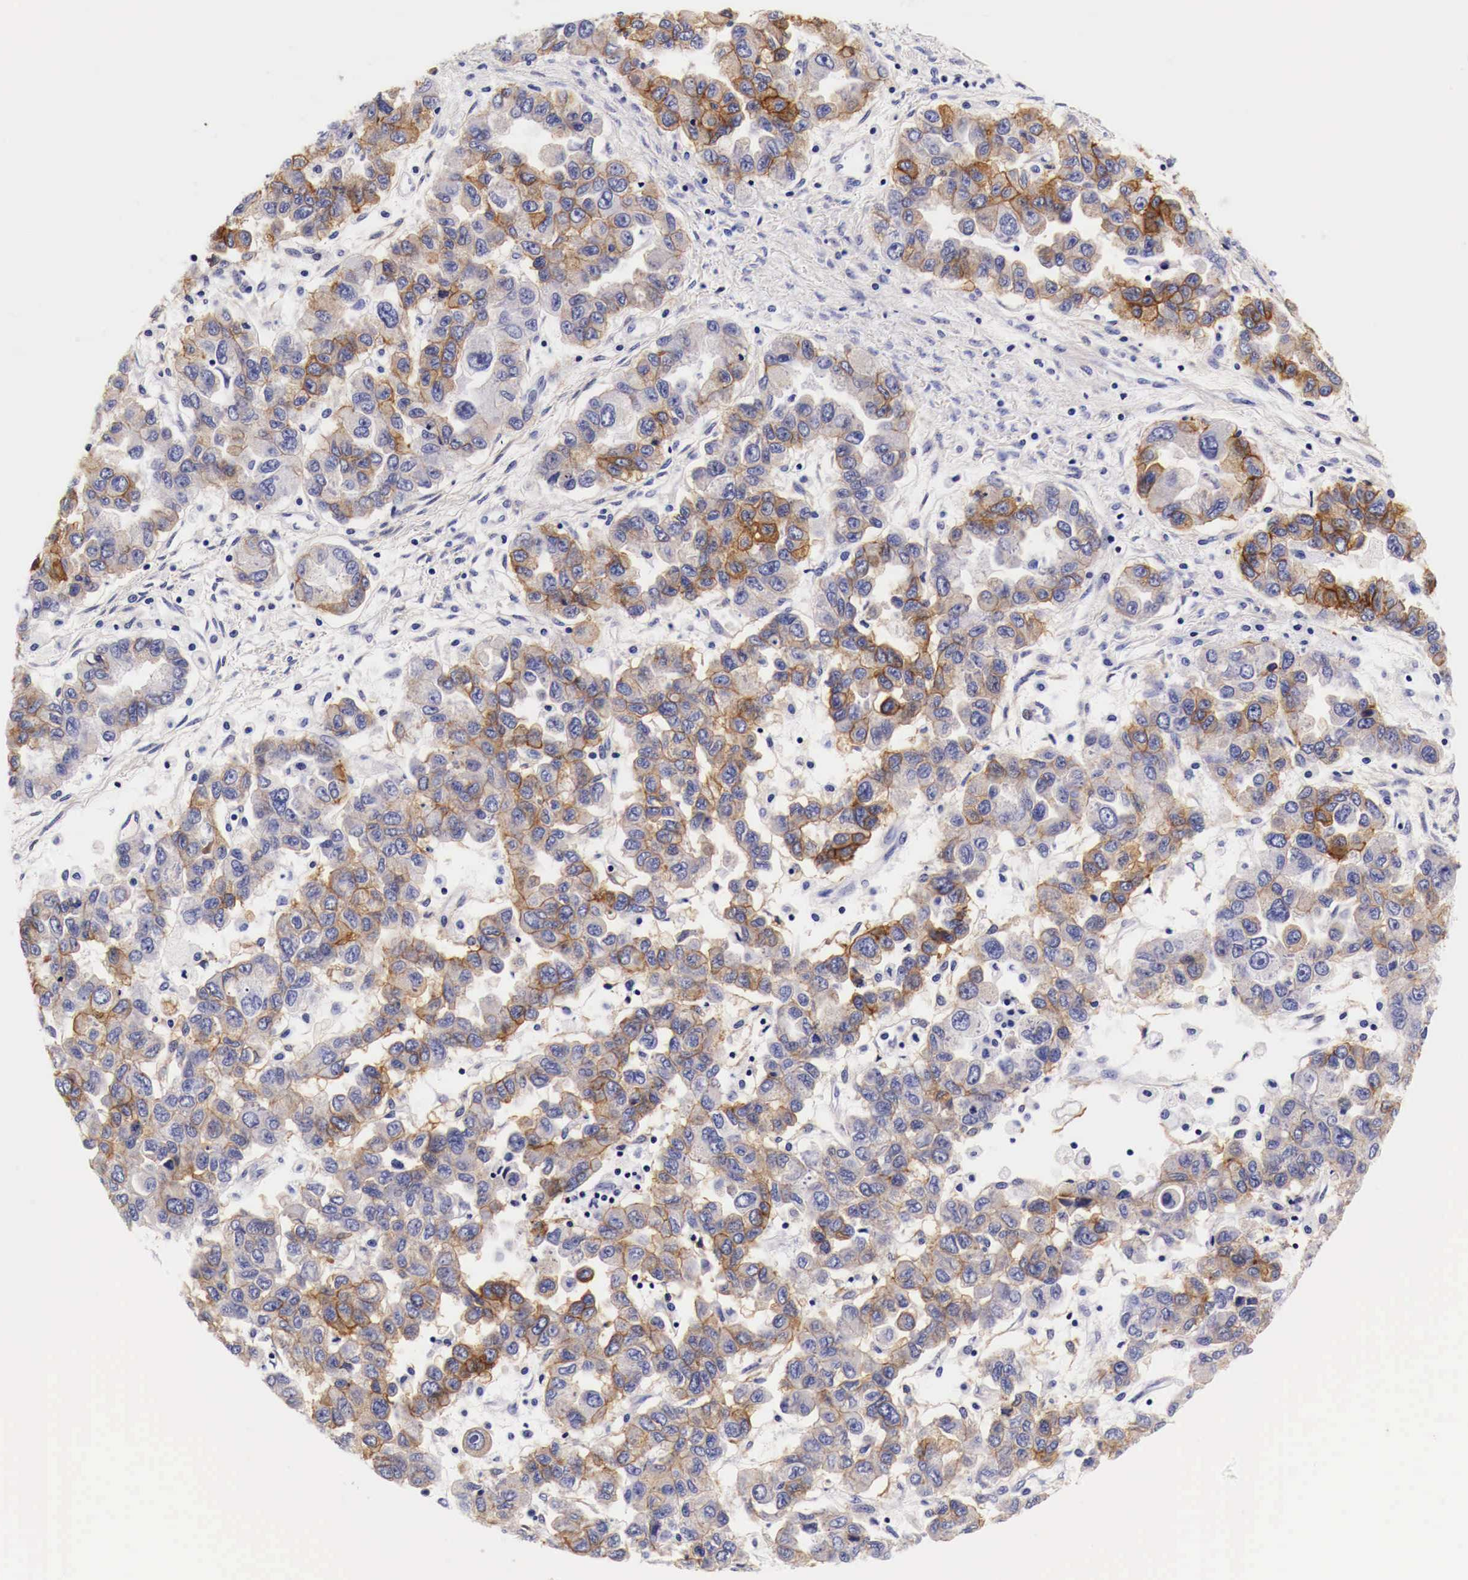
{"staining": {"intensity": "moderate", "quantity": ">75%", "location": "cytoplasmic/membranous"}, "tissue": "ovarian cancer", "cell_type": "Tumor cells", "image_type": "cancer", "snomed": [{"axis": "morphology", "description": "Cystadenocarcinoma, serous, NOS"}, {"axis": "topography", "description": "Ovary"}], "caption": "A medium amount of moderate cytoplasmic/membranous positivity is identified in approximately >75% of tumor cells in ovarian cancer (serous cystadenocarcinoma) tissue. The staining is performed using DAB brown chromogen to label protein expression. The nuclei are counter-stained blue using hematoxylin.", "gene": "EGFR", "patient": {"sex": "female", "age": 84}}